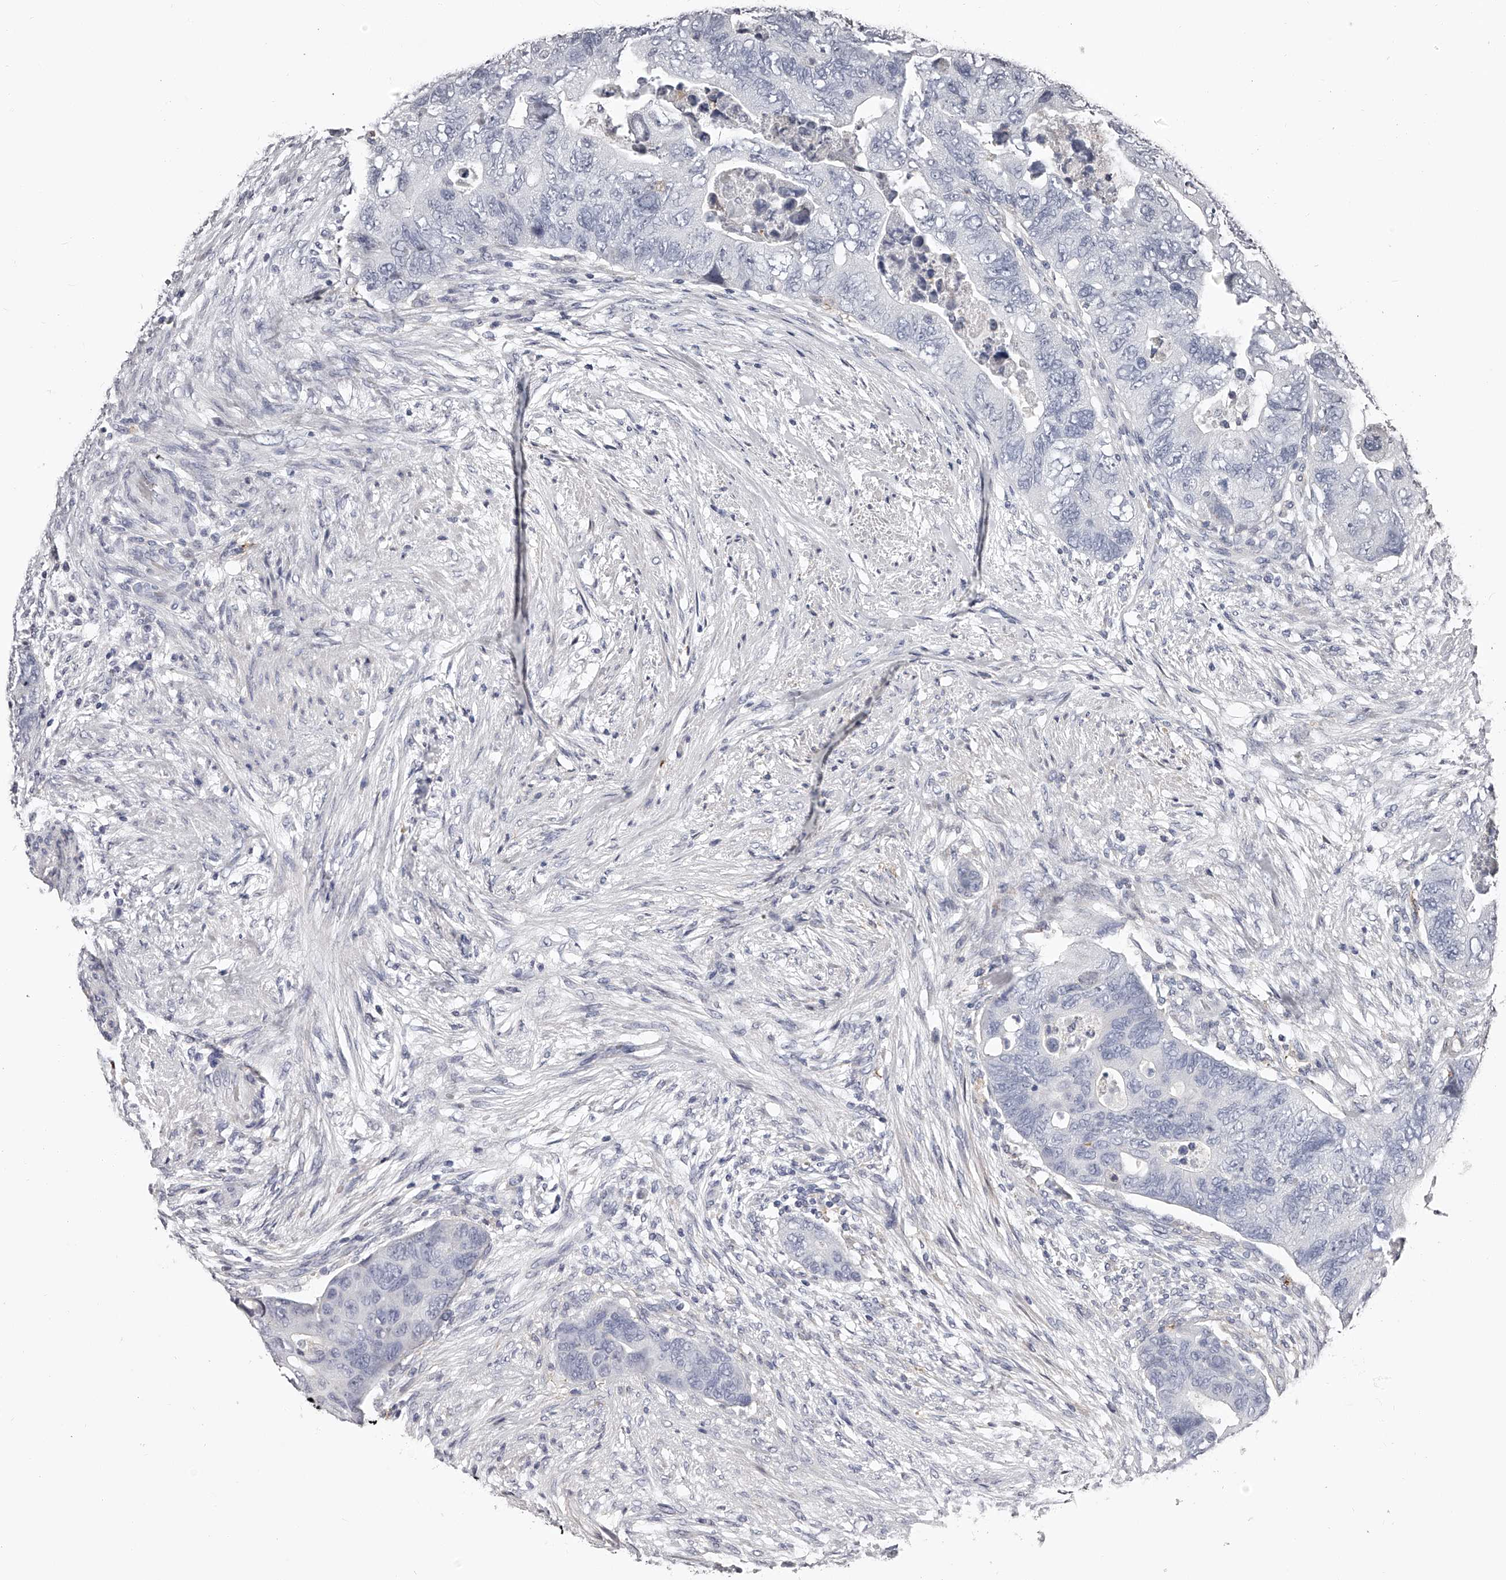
{"staining": {"intensity": "negative", "quantity": "none", "location": "none"}, "tissue": "colorectal cancer", "cell_type": "Tumor cells", "image_type": "cancer", "snomed": [{"axis": "morphology", "description": "Adenocarcinoma, NOS"}, {"axis": "topography", "description": "Rectum"}], "caption": "DAB immunohistochemical staining of human adenocarcinoma (colorectal) exhibits no significant expression in tumor cells.", "gene": "PACSIN1", "patient": {"sex": "male", "age": 63}}